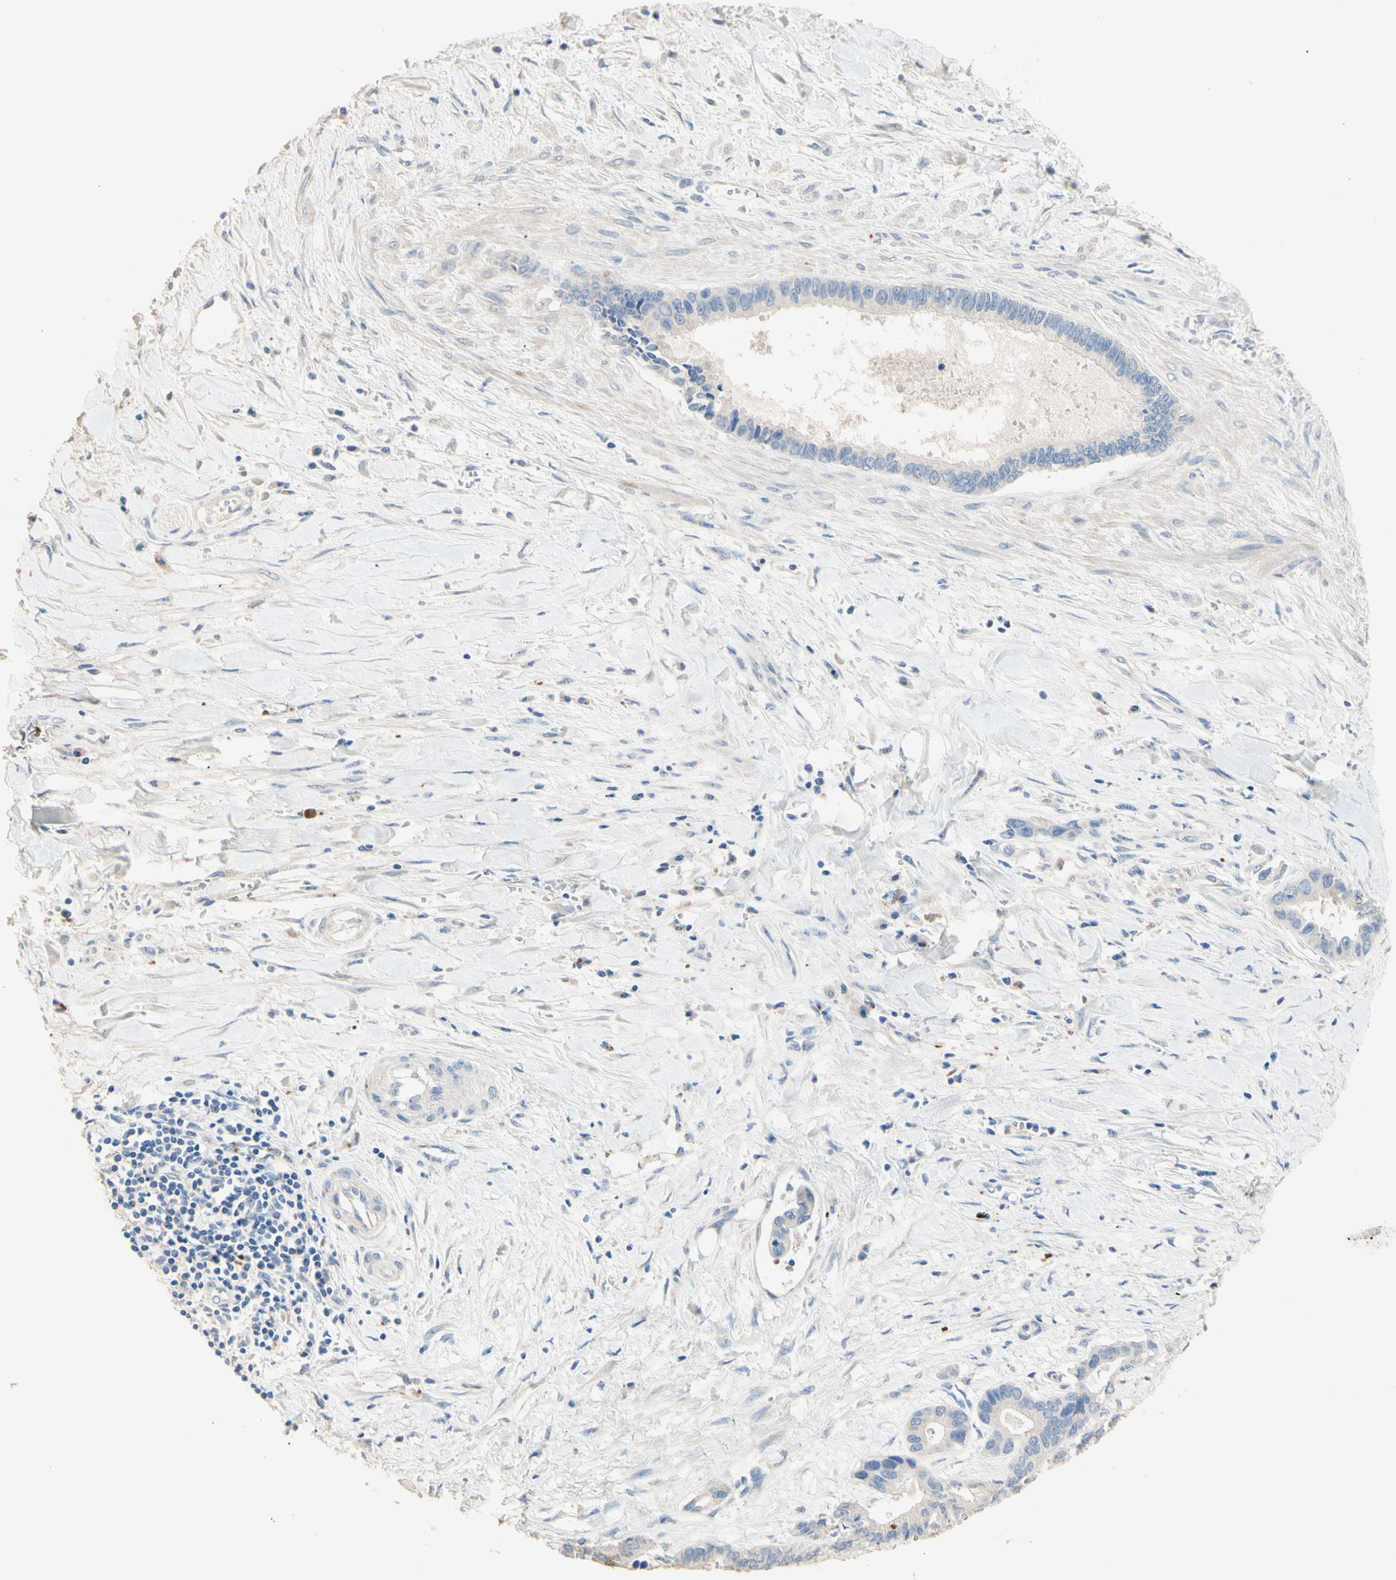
{"staining": {"intensity": "negative", "quantity": "none", "location": "none"}, "tissue": "liver cancer", "cell_type": "Tumor cells", "image_type": "cancer", "snomed": [{"axis": "morphology", "description": "Cholangiocarcinoma"}, {"axis": "topography", "description": "Liver"}], "caption": "DAB (3,3'-diaminobenzidine) immunohistochemical staining of human liver cancer shows no significant expression in tumor cells.", "gene": "CDON", "patient": {"sex": "female", "age": 65}}